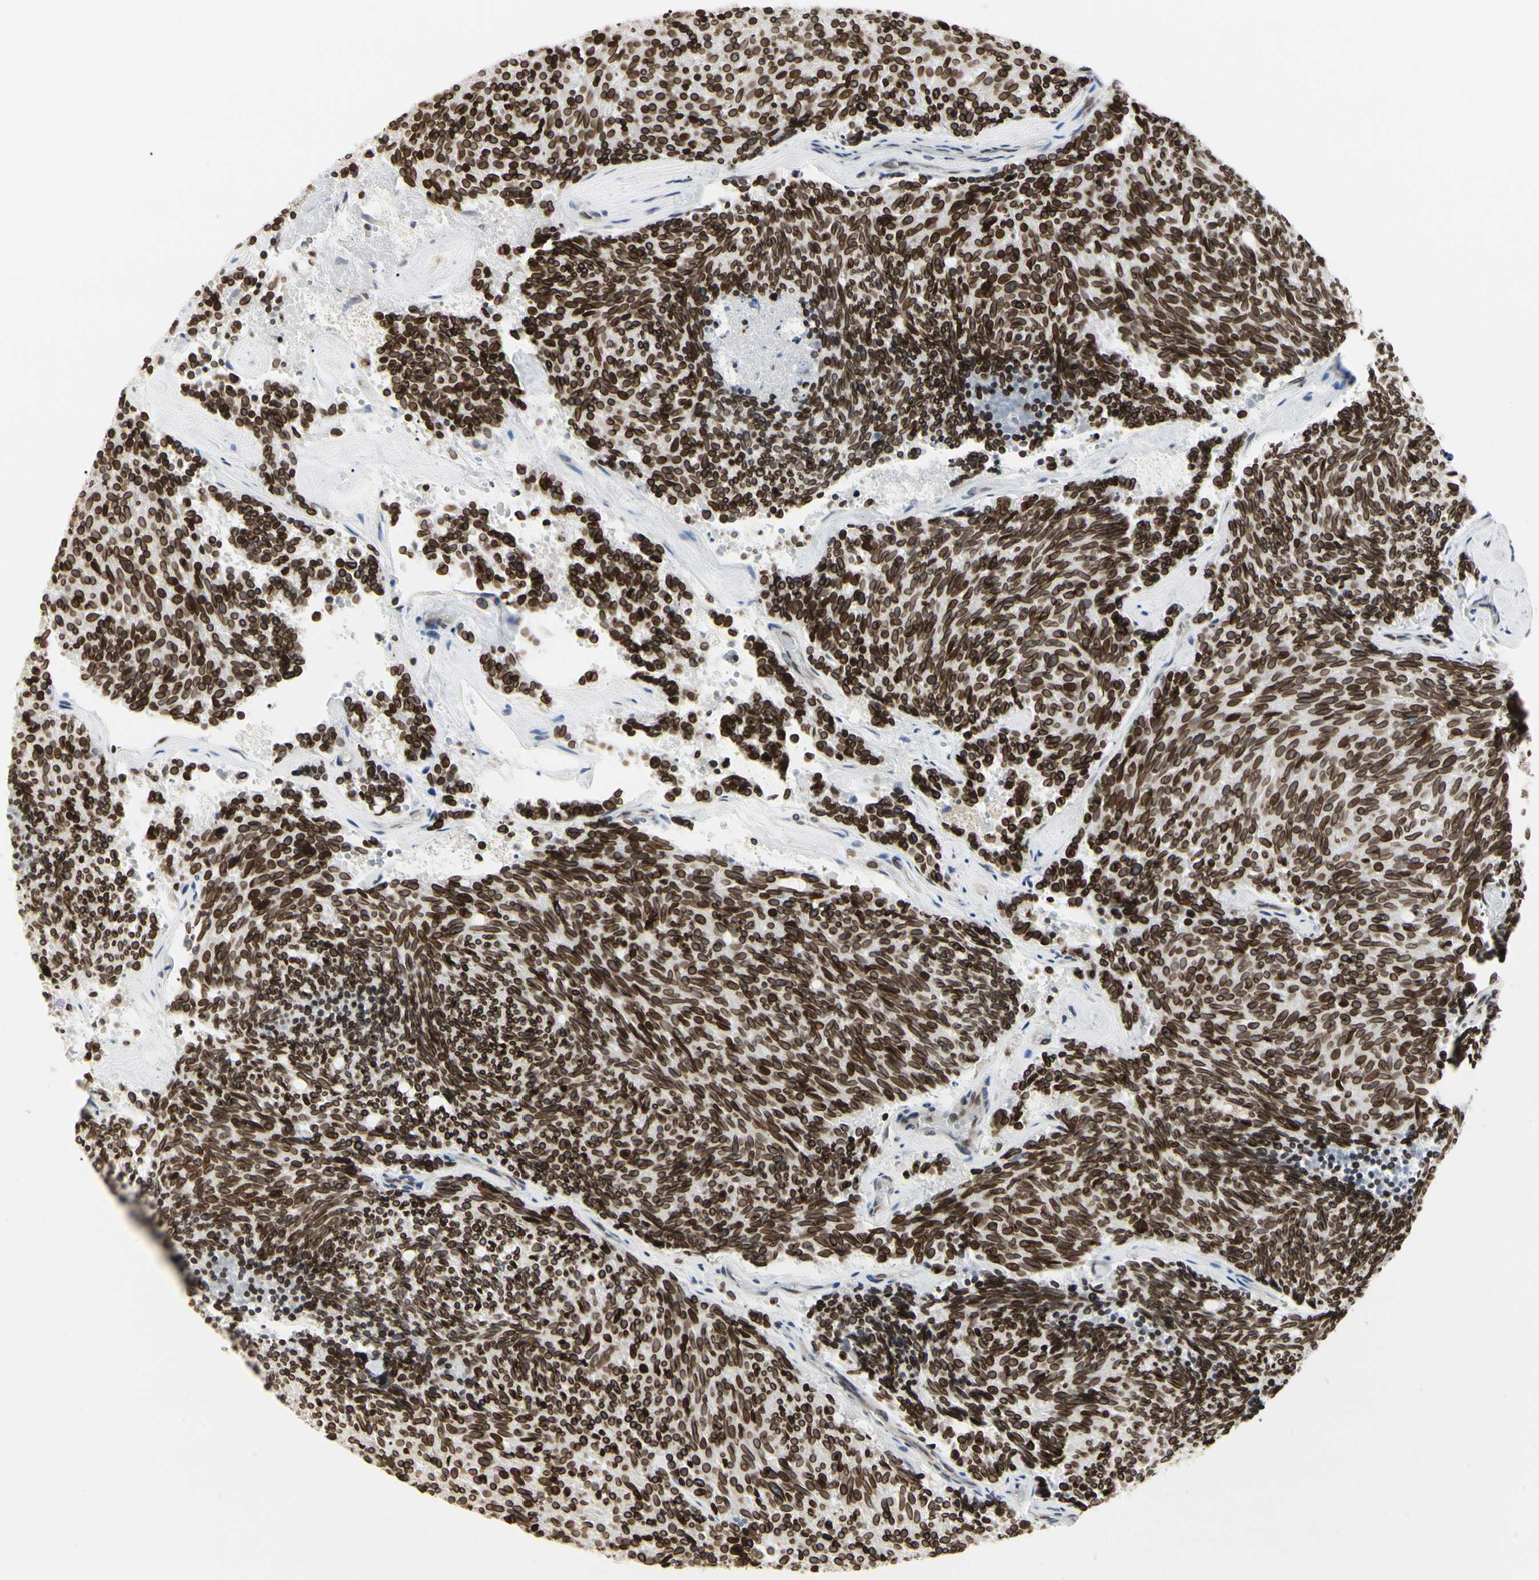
{"staining": {"intensity": "strong", "quantity": ">75%", "location": "cytoplasmic/membranous,nuclear"}, "tissue": "carcinoid", "cell_type": "Tumor cells", "image_type": "cancer", "snomed": [{"axis": "morphology", "description": "Carcinoid, malignant, NOS"}, {"axis": "topography", "description": "Pancreas"}], "caption": "Immunohistochemistry (IHC) histopathology image of neoplastic tissue: carcinoid stained using IHC reveals high levels of strong protein expression localized specifically in the cytoplasmic/membranous and nuclear of tumor cells, appearing as a cytoplasmic/membranous and nuclear brown color.", "gene": "TMPO", "patient": {"sex": "female", "age": 54}}